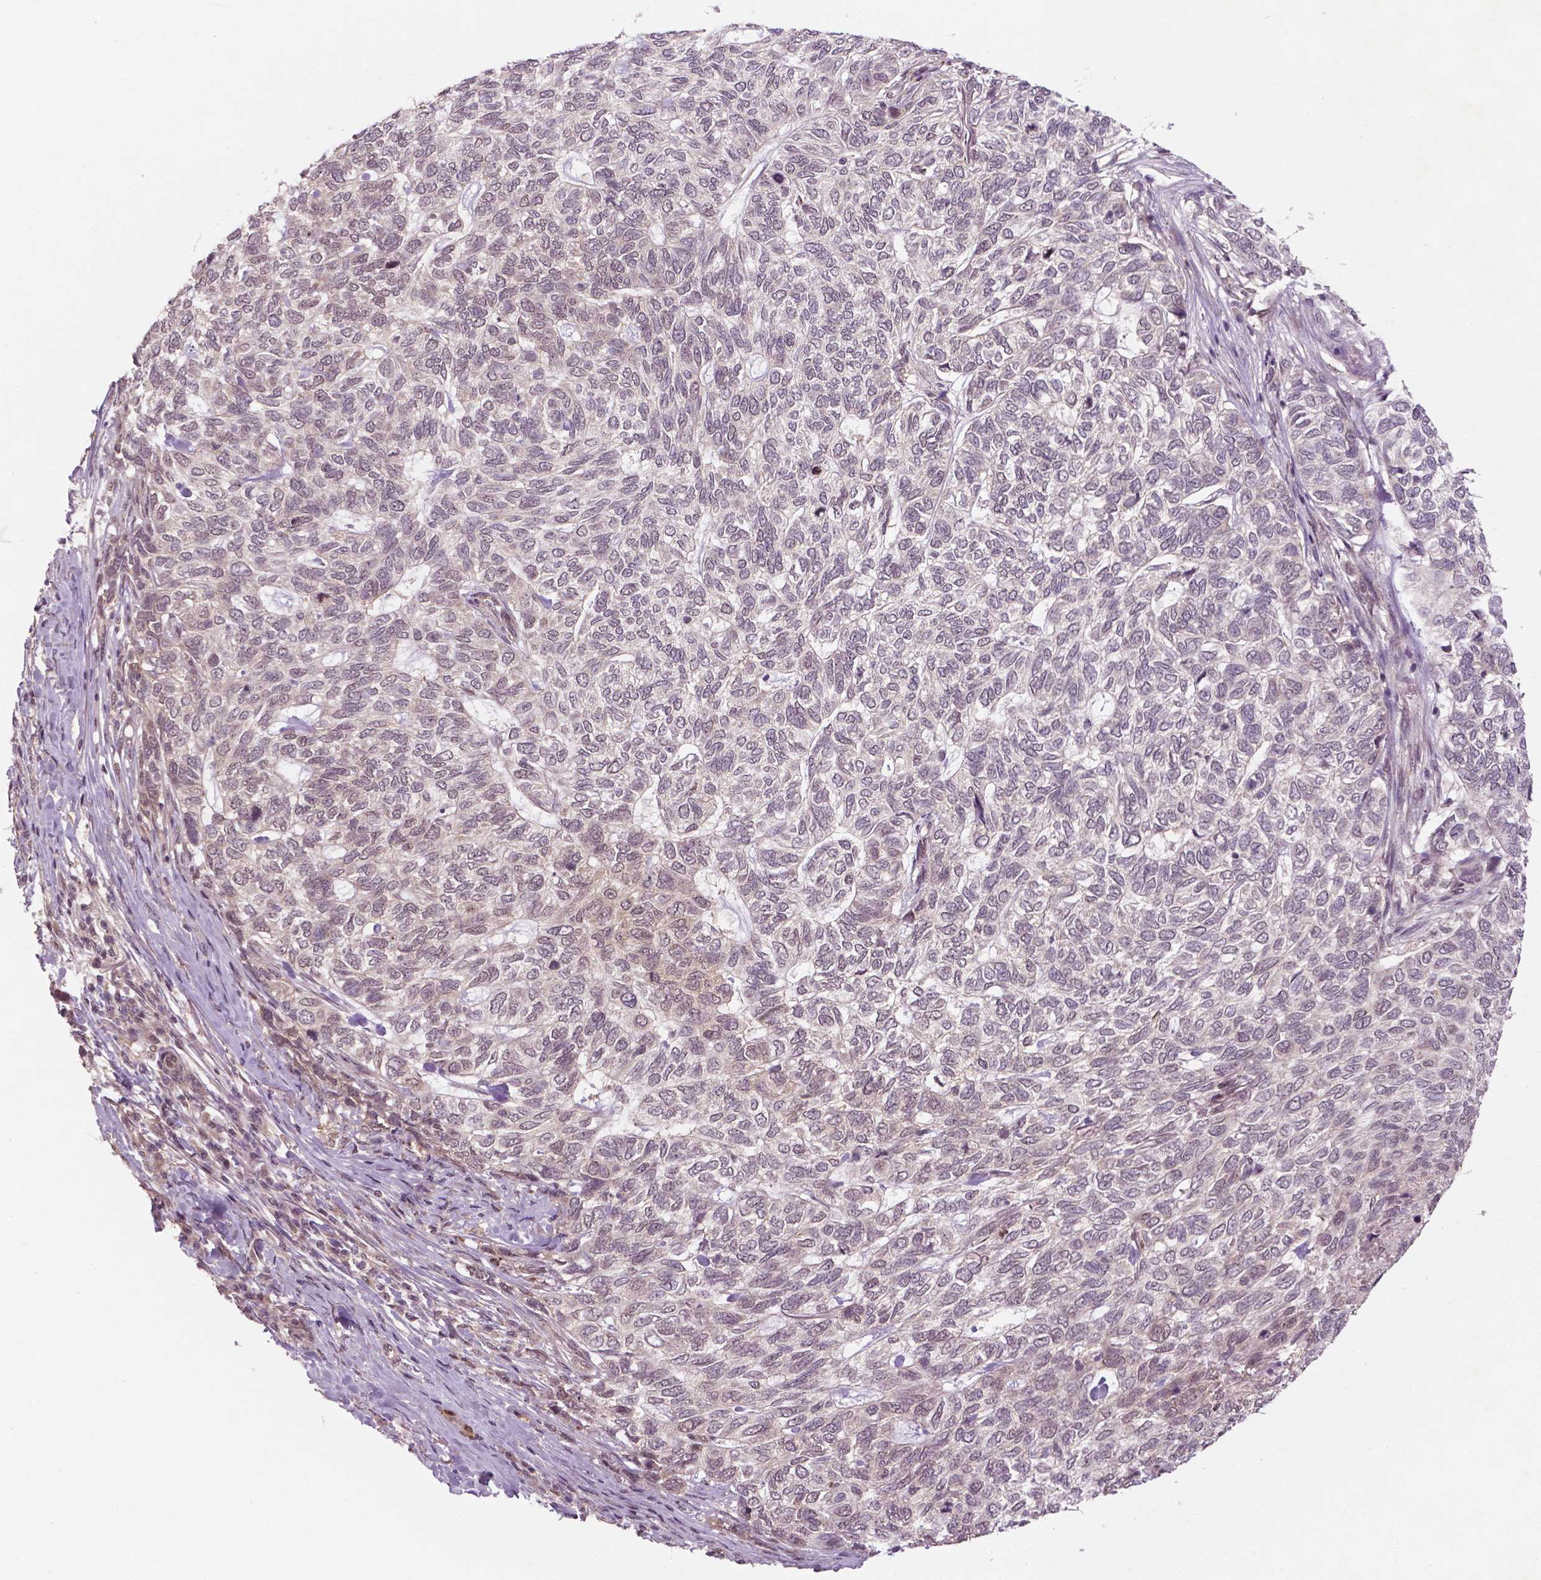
{"staining": {"intensity": "negative", "quantity": "none", "location": "none"}, "tissue": "skin cancer", "cell_type": "Tumor cells", "image_type": "cancer", "snomed": [{"axis": "morphology", "description": "Basal cell carcinoma"}, {"axis": "topography", "description": "Skin"}], "caption": "This is an IHC photomicrograph of human skin cancer. There is no staining in tumor cells.", "gene": "NFAT5", "patient": {"sex": "female", "age": 65}}